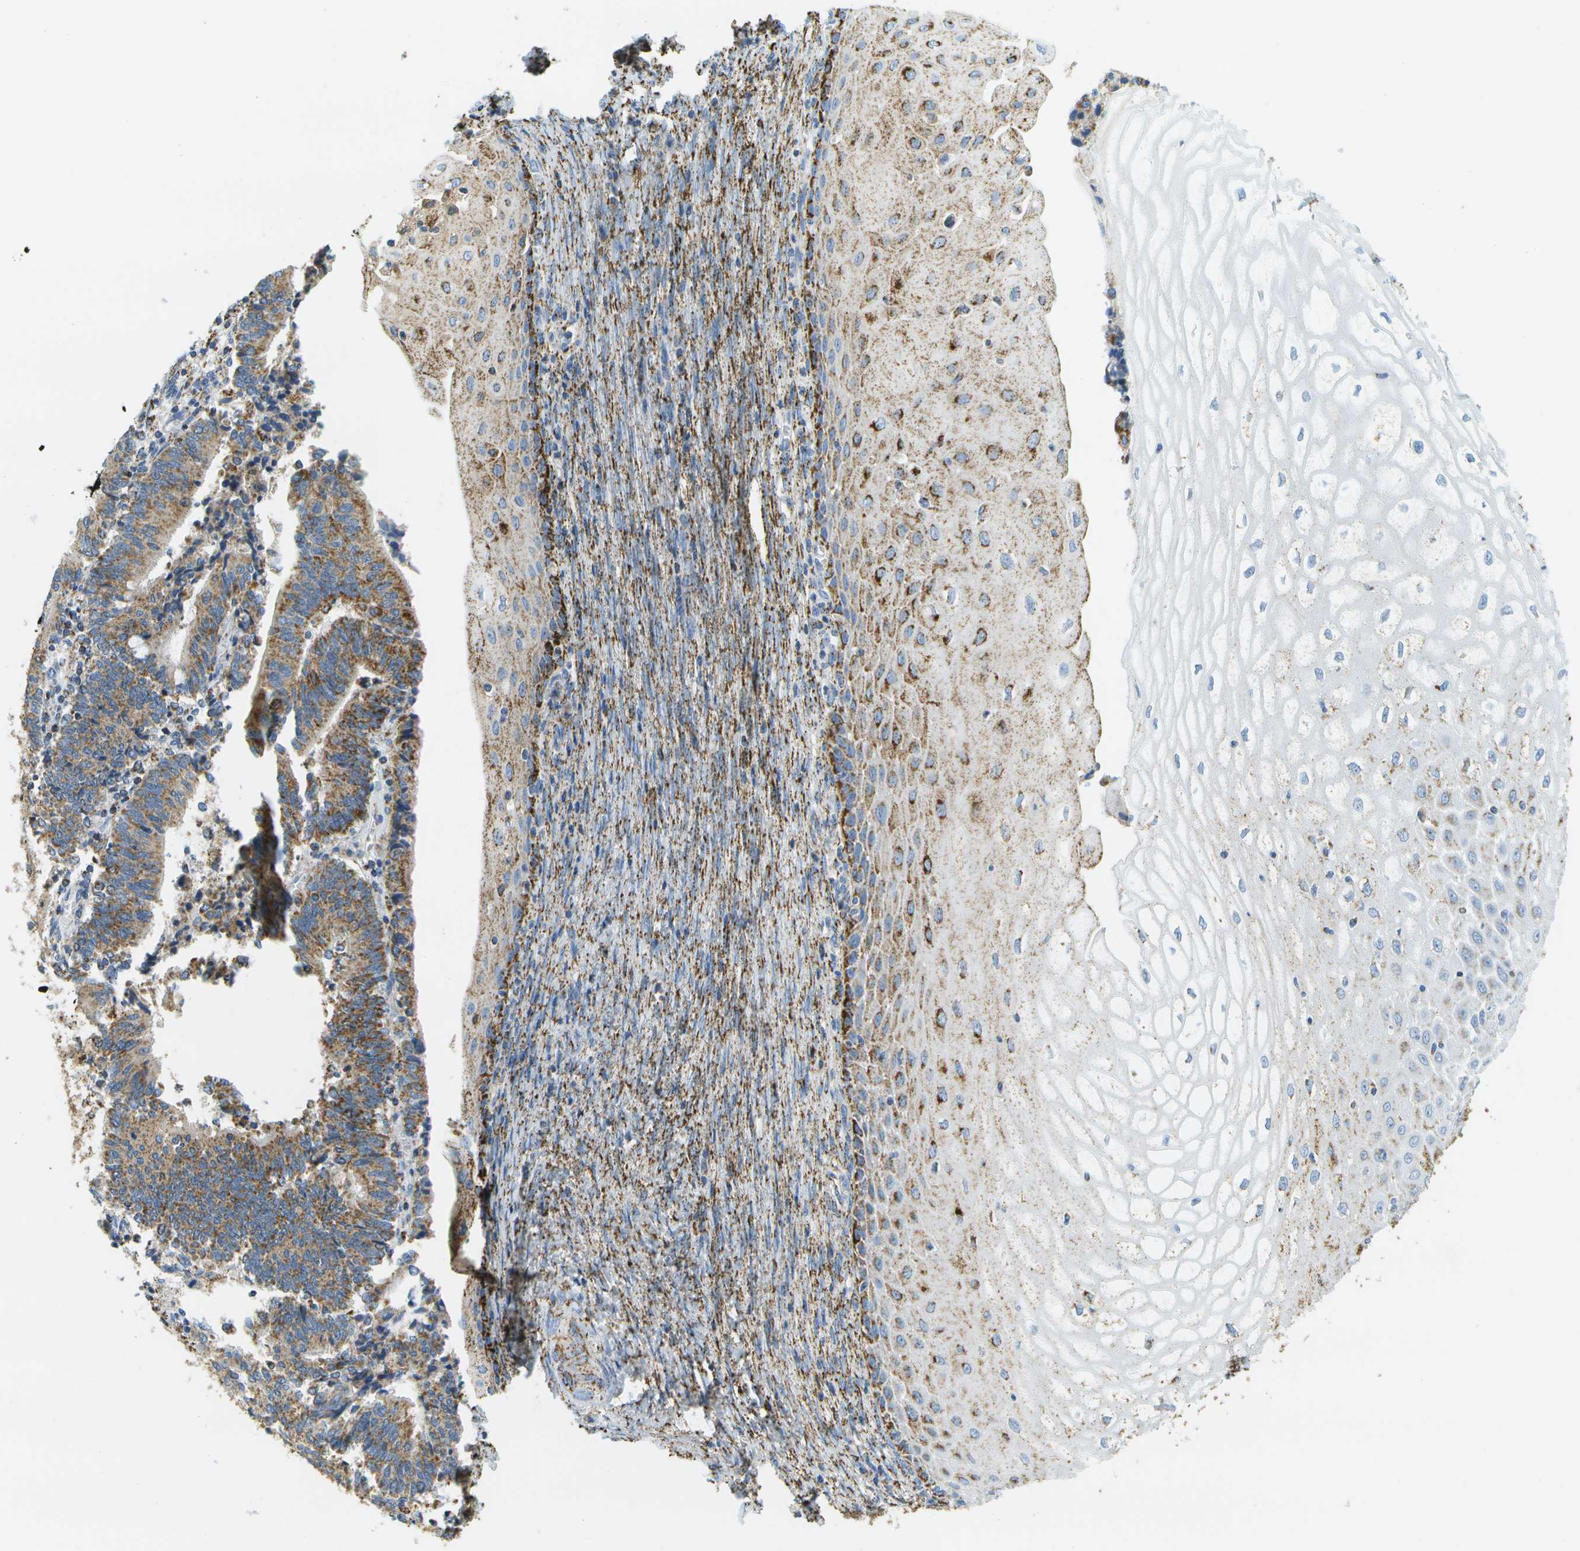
{"staining": {"intensity": "moderate", "quantity": ">75%", "location": "cytoplasmic/membranous"}, "tissue": "cervical cancer", "cell_type": "Tumor cells", "image_type": "cancer", "snomed": [{"axis": "morphology", "description": "Adenocarcinoma, NOS"}, {"axis": "topography", "description": "Cervix"}], "caption": "Protein staining shows moderate cytoplasmic/membranous staining in about >75% of tumor cells in cervical cancer. (IHC, brightfield microscopy, high magnification).", "gene": "HLCS", "patient": {"sex": "female", "age": 44}}